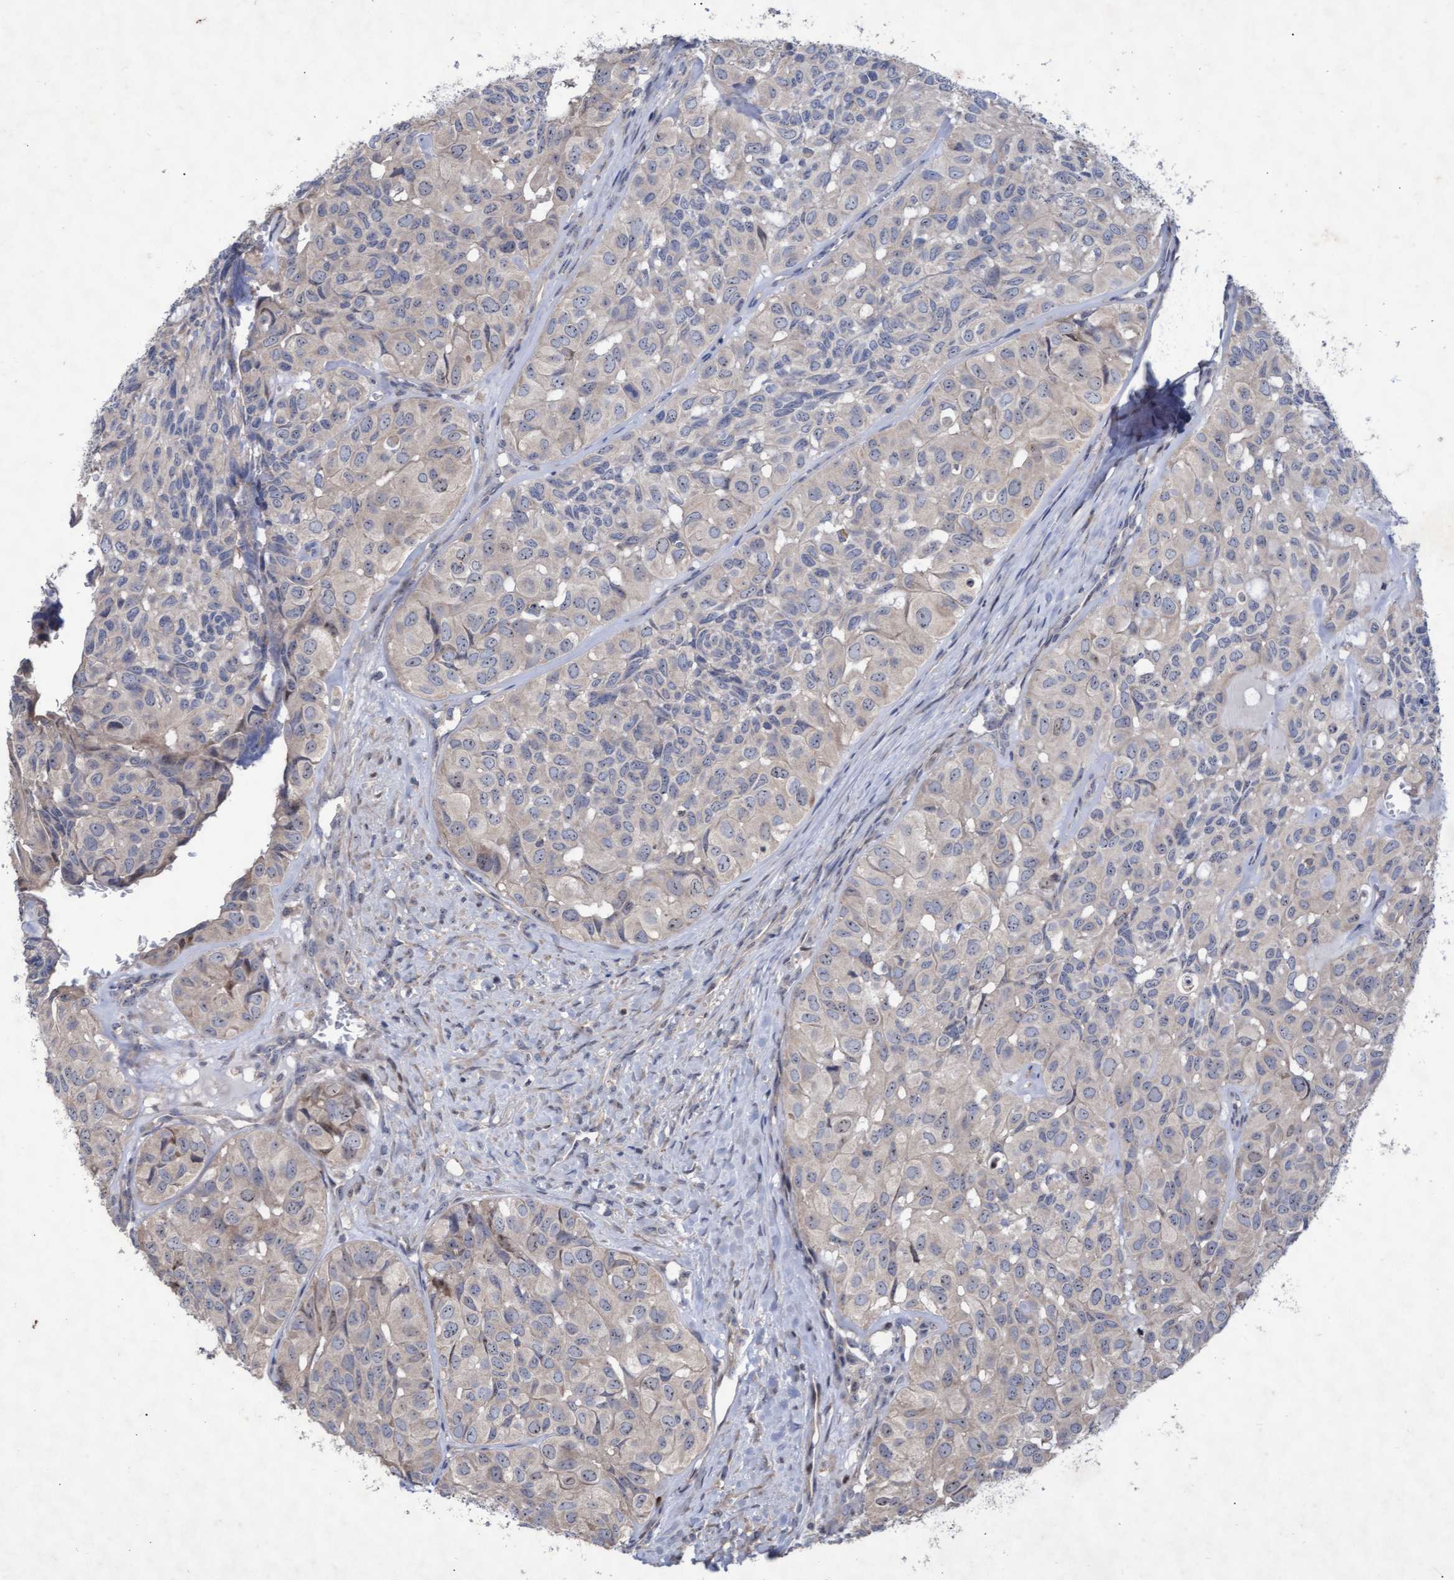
{"staining": {"intensity": "negative", "quantity": "none", "location": "none"}, "tissue": "head and neck cancer", "cell_type": "Tumor cells", "image_type": "cancer", "snomed": [{"axis": "morphology", "description": "Adenocarcinoma, NOS"}, {"axis": "topography", "description": "Salivary gland, NOS"}, {"axis": "topography", "description": "Head-Neck"}], "caption": "Immunohistochemical staining of adenocarcinoma (head and neck) reveals no significant expression in tumor cells. Brightfield microscopy of immunohistochemistry stained with DAB (brown) and hematoxylin (blue), captured at high magnification.", "gene": "ABCF2", "patient": {"sex": "female", "age": 76}}